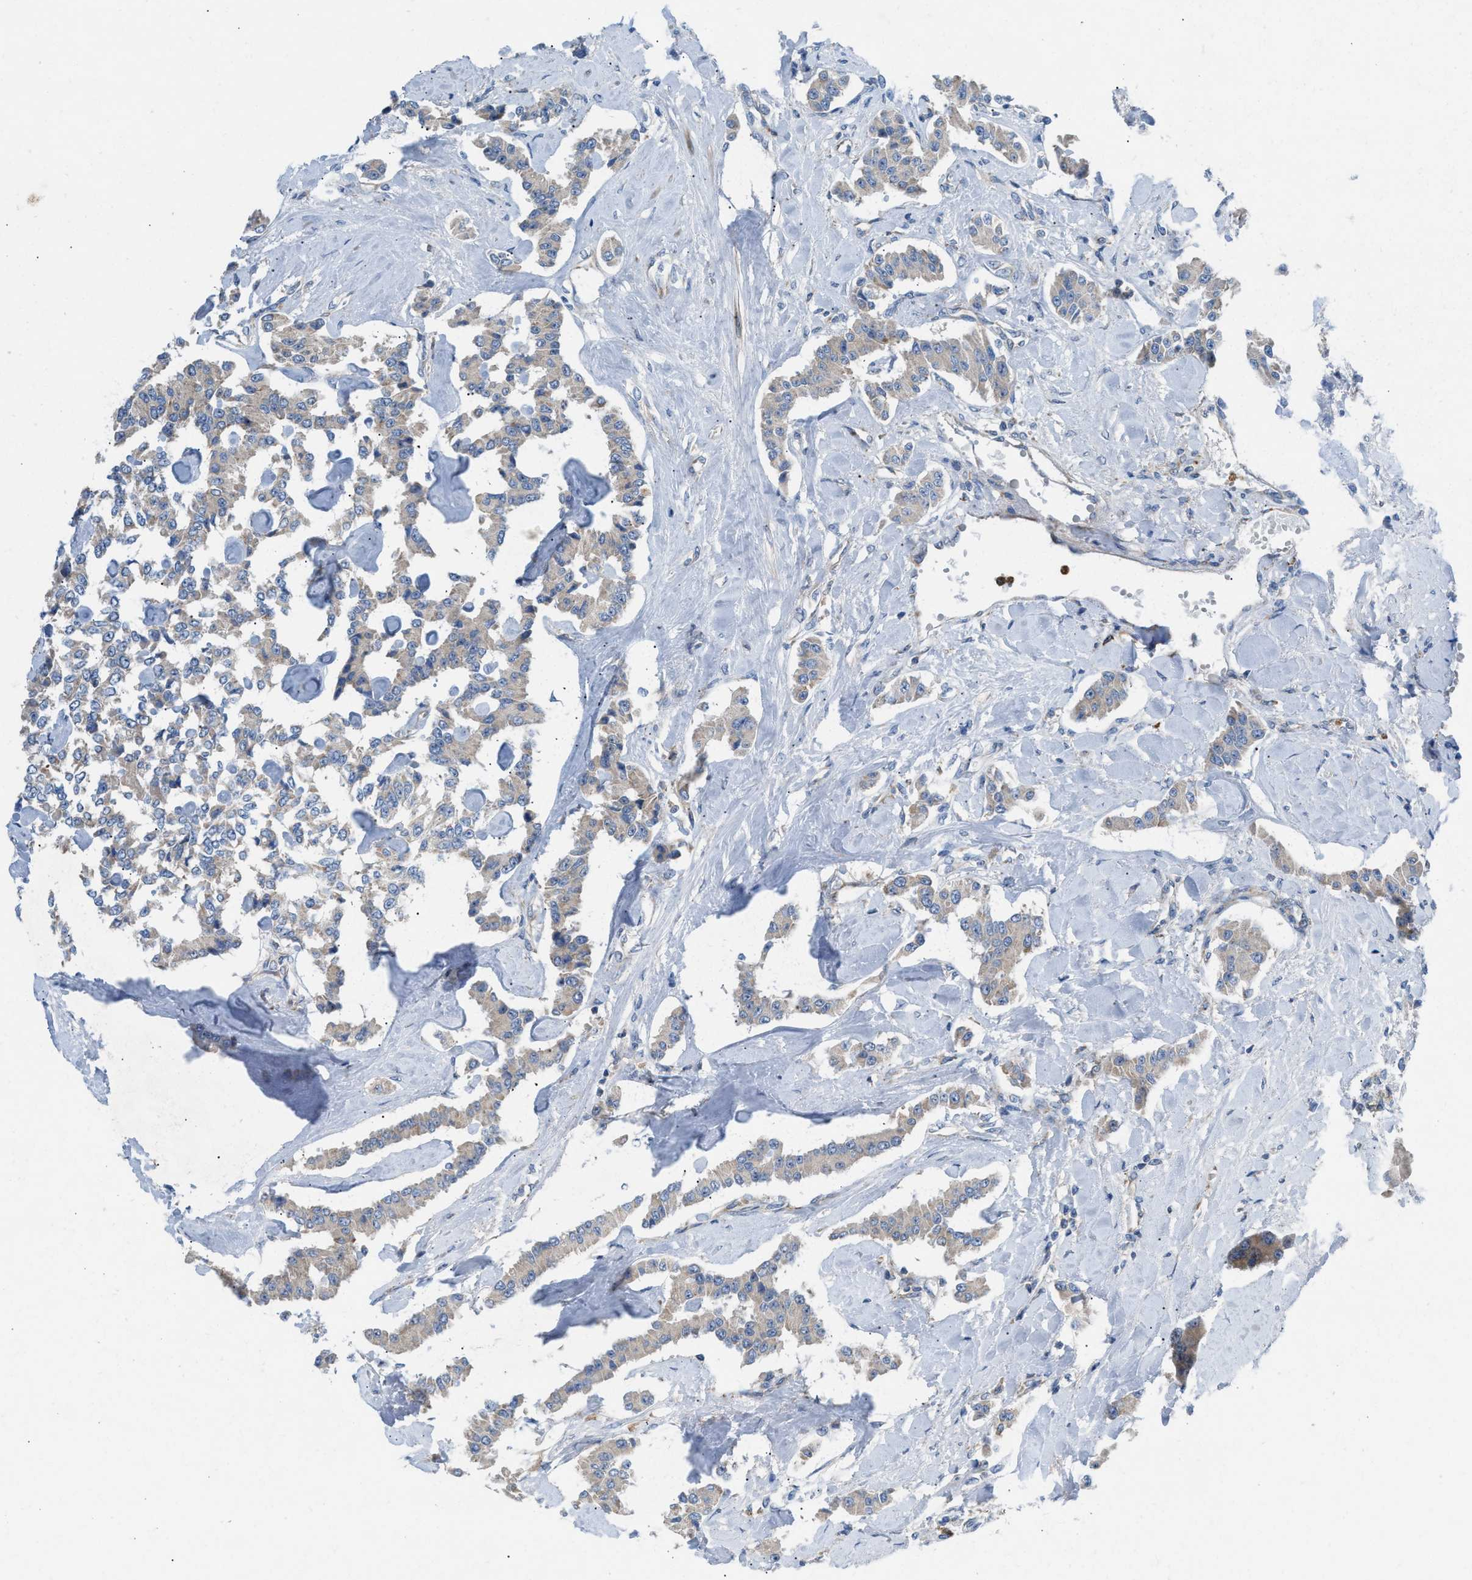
{"staining": {"intensity": "weak", "quantity": ">75%", "location": "cytoplasmic/membranous"}, "tissue": "carcinoid", "cell_type": "Tumor cells", "image_type": "cancer", "snomed": [{"axis": "morphology", "description": "Carcinoid, malignant, NOS"}, {"axis": "topography", "description": "Pancreas"}], "caption": "About >75% of tumor cells in carcinoid show weak cytoplasmic/membranous protein expression as visualized by brown immunohistochemical staining.", "gene": "TPH1", "patient": {"sex": "male", "age": 41}}